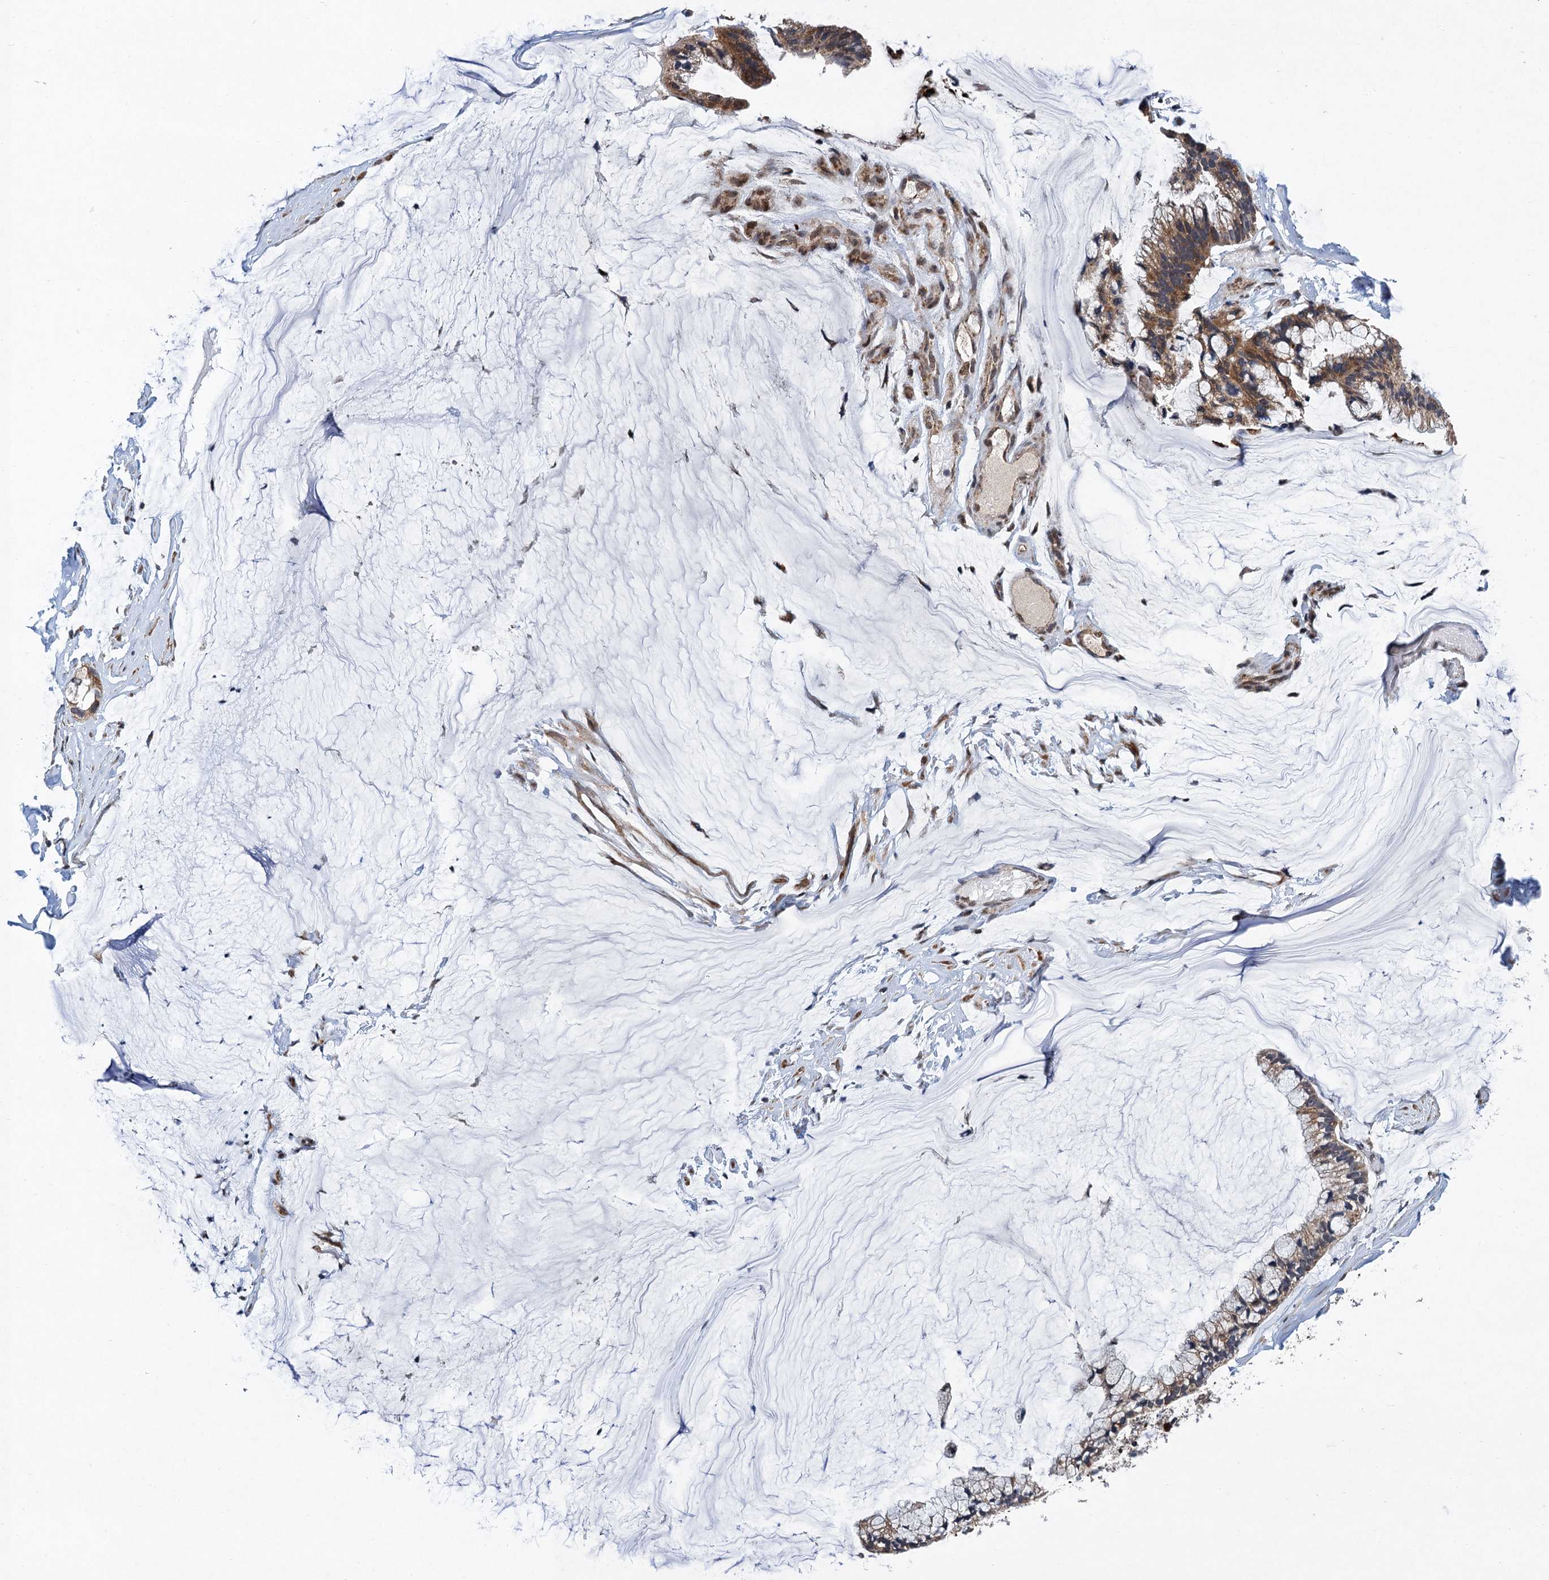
{"staining": {"intensity": "moderate", "quantity": ">75%", "location": "cytoplasmic/membranous"}, "tissue": "ovarian cancer", "cell_type": "Tumor cells", "image_type": "cancer", "snomed": [{"axis": "morphology", "description": "Cystadenocarcinoma, mucinous, NOS"}, {"axis": "topography", "description": "Ovary"}], "caption": "Protein analysis of ovarian cancer tissue displays moderate cytoplasmic/membranous staining in approximately >75% of tumor cells.", "gene": "CMPK2", "patient": {"sex": "female", "age": 39}}